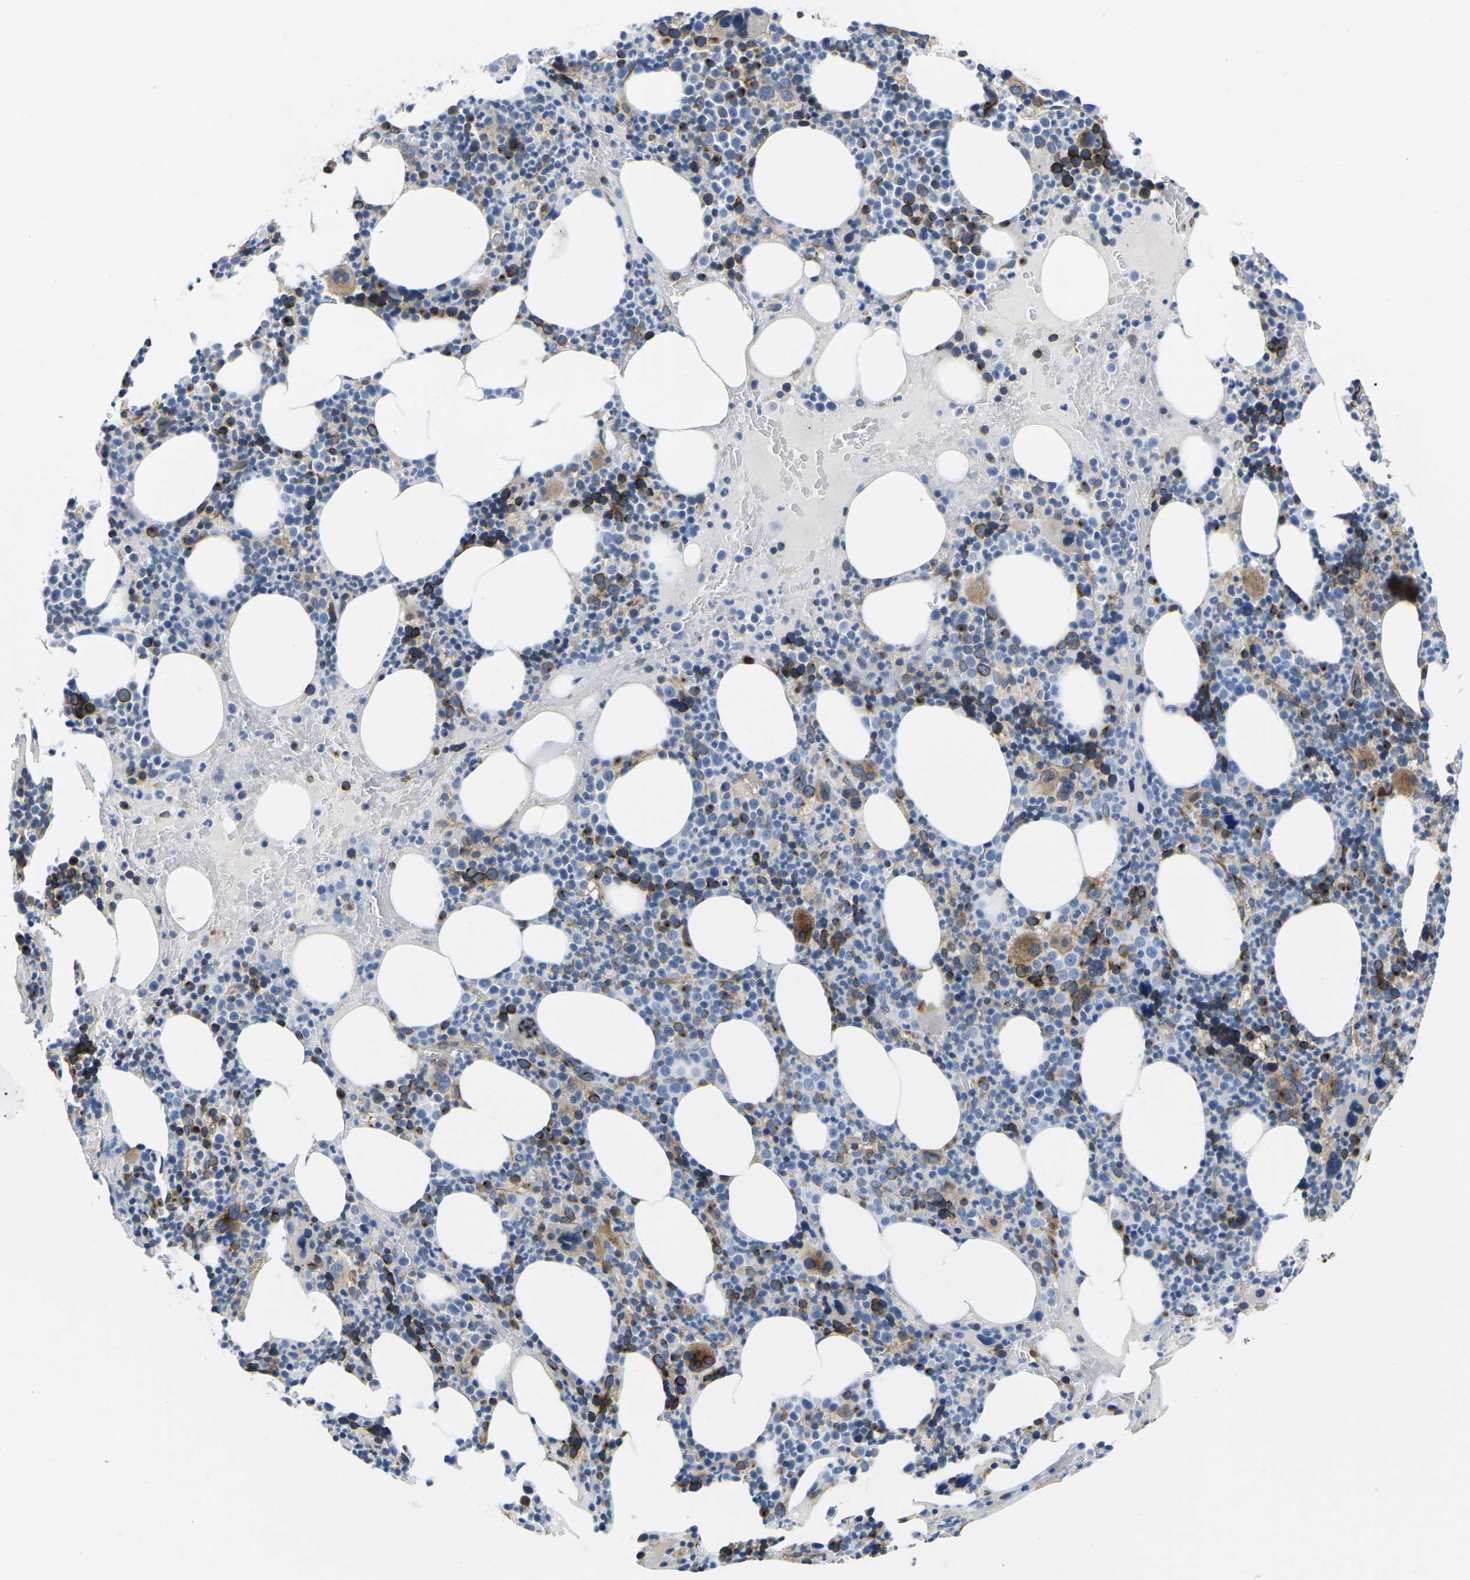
{"staining": {"intensity": "strong", "quantity": "<25%", "location": "cytoplasmic/membranous"}, "tissue": "bone marrow", "cell_type": "Hematopoietic cells", "image_type": "normal", "snomed": [{"axis": "morphology", "description": "Normal tissue, NOS"}, {"axis": "morphology", "description": "Inflammation, NOS"}, {"axis": "topography", "description": "Bone marrow"}], "caption": "The image exhibits staining of unremarkable bone marrow, revealing strong cytoplasmic/membranous protein expression (brown color) within hematopoietic cells.", "gene": "TMEFF2", "patient": {"sex": "male", "age": 73}}